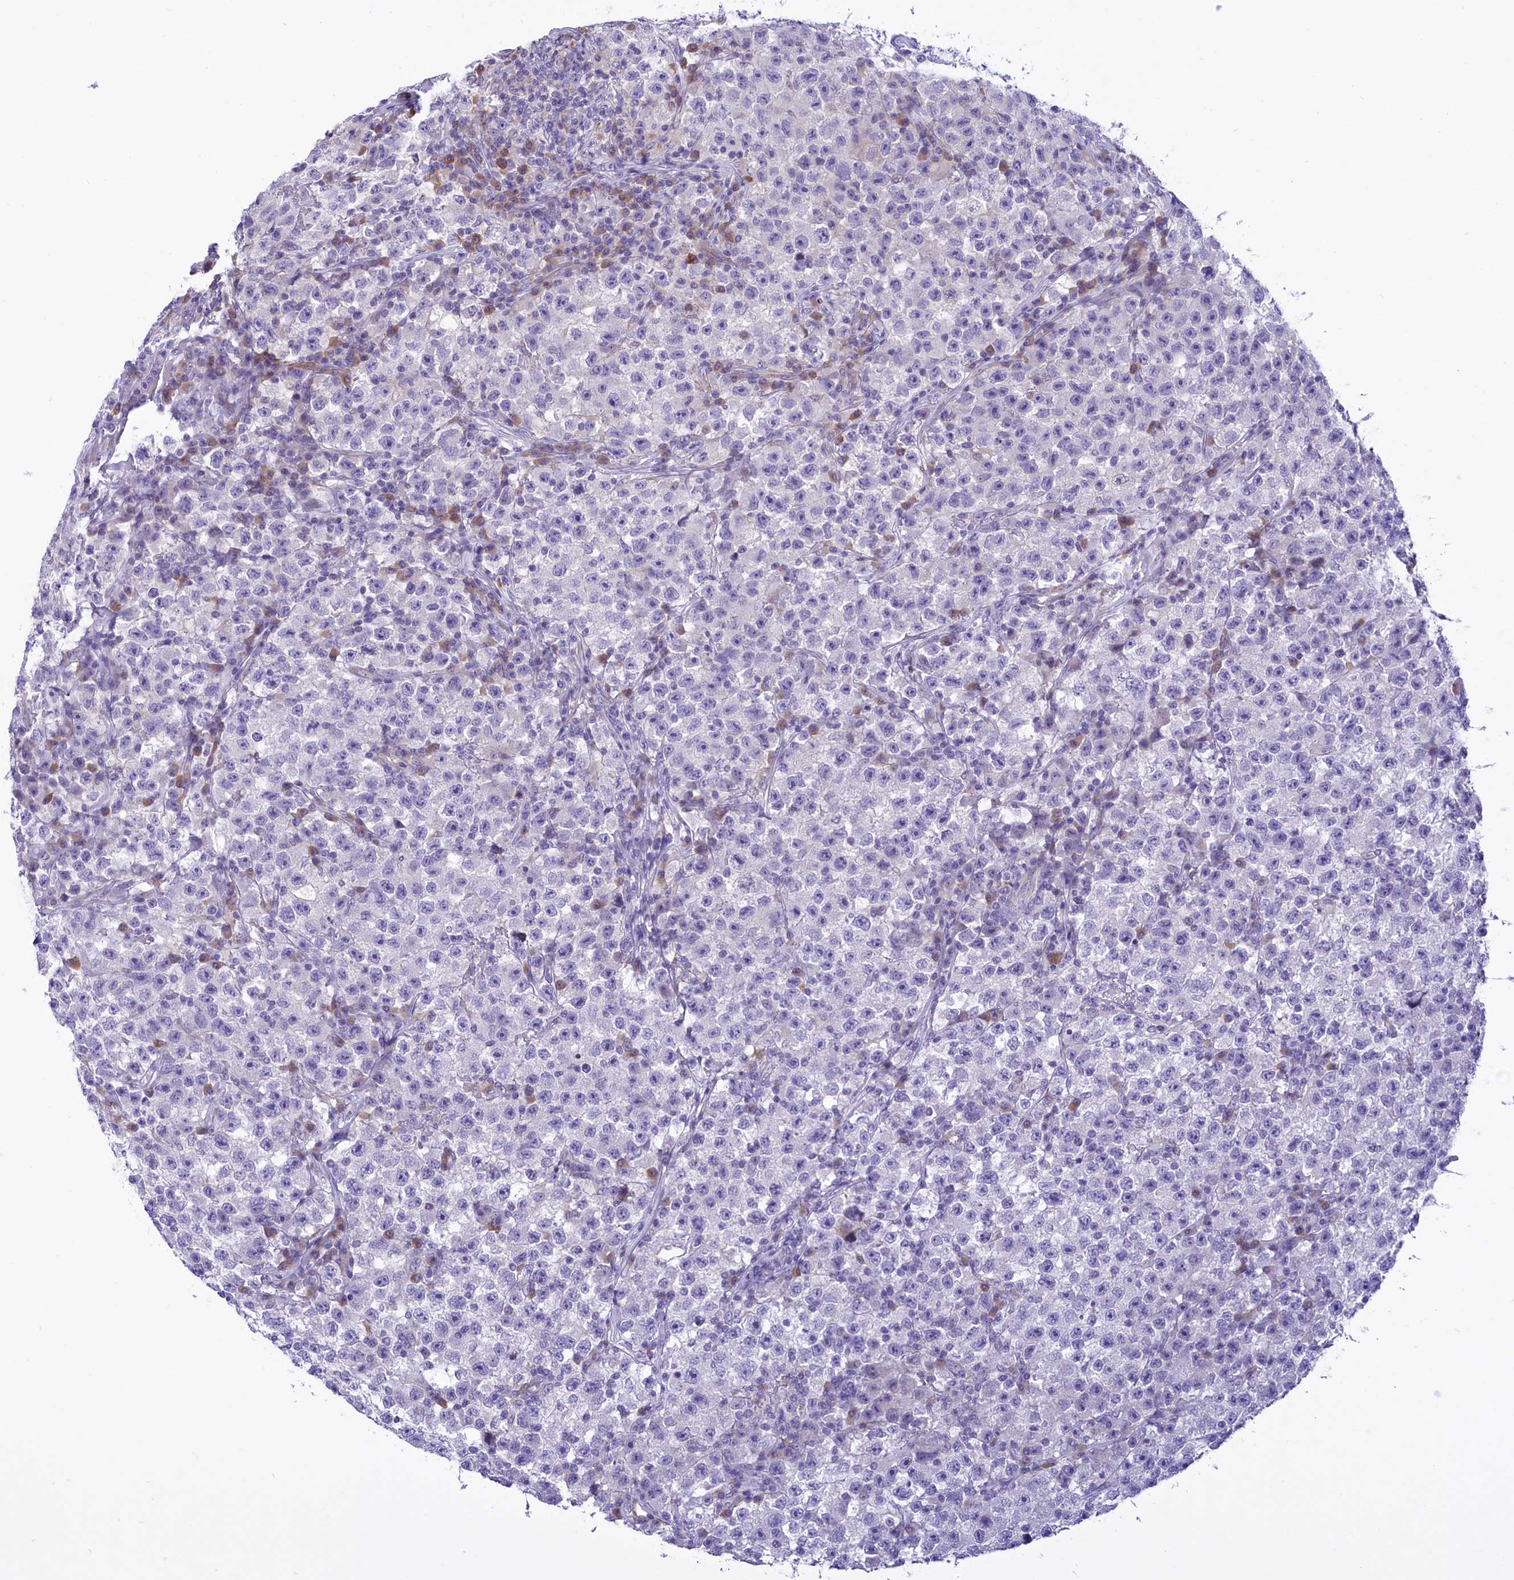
{"staining": {"intensity": "negative", "quantity": "none", "location": "none"}, "tissue": "testis cancer", "cell_type": "Tumor cells", "image_type": "cancer", "snomed": [{"axis": "morphology", "description": "Seminoma, NOS"}, {"axis": "topography", "description": "Testis"}], "caption": "This is an immunohistochemistry histopathology image of human seminoma (testis). There is no positivity in tumor cells.", "gene": "DCAF16", "patient": {"sex": "male", "age": 22}}